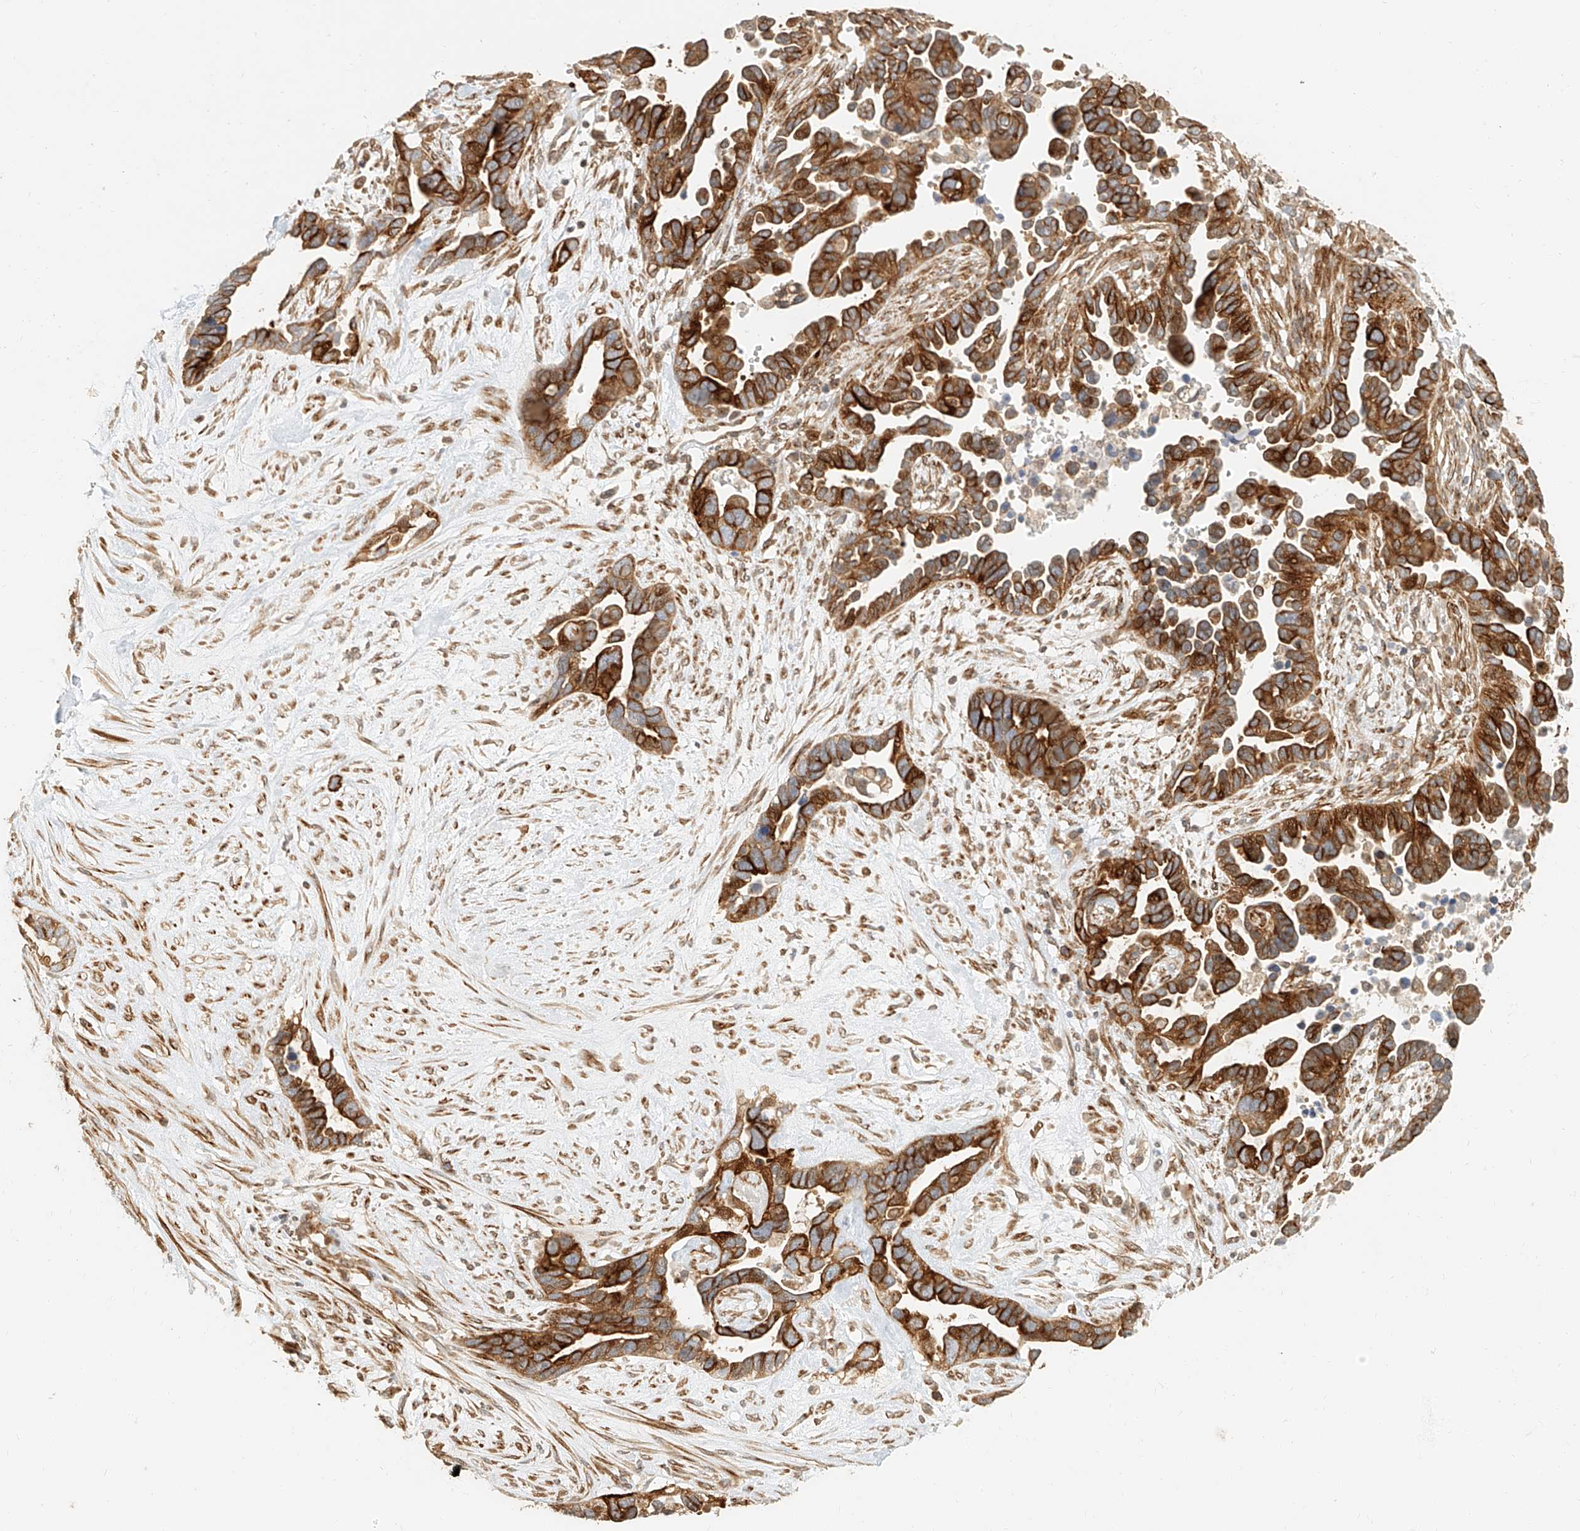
{"staining": {"intensity": "strong", "quantity": ">75%", "location": "cytoplasmic/membranous"}, "tissue": "ovarian cancer", "cell_type": "Tumor cells", "image_type": "cancer", "snomed": [{"axis": "morphology", "description": "Cystadenocarcinoma, serous, NOS"}, {"axis": "topography", "description": "Ovary"}], "caption": "The immunohistochemical stain shows strong cytoplasmic/membranous positivity in tumor cells of ovarian cancer (serous cystadenocarcinoma) tissue. The staining was performed using DAB, with brown indicating positive protein expression. Nuclei are stained blue with hematoxylin.", "gene": "NAP1L1", "patient": {"sex": "female", "age": 54}}